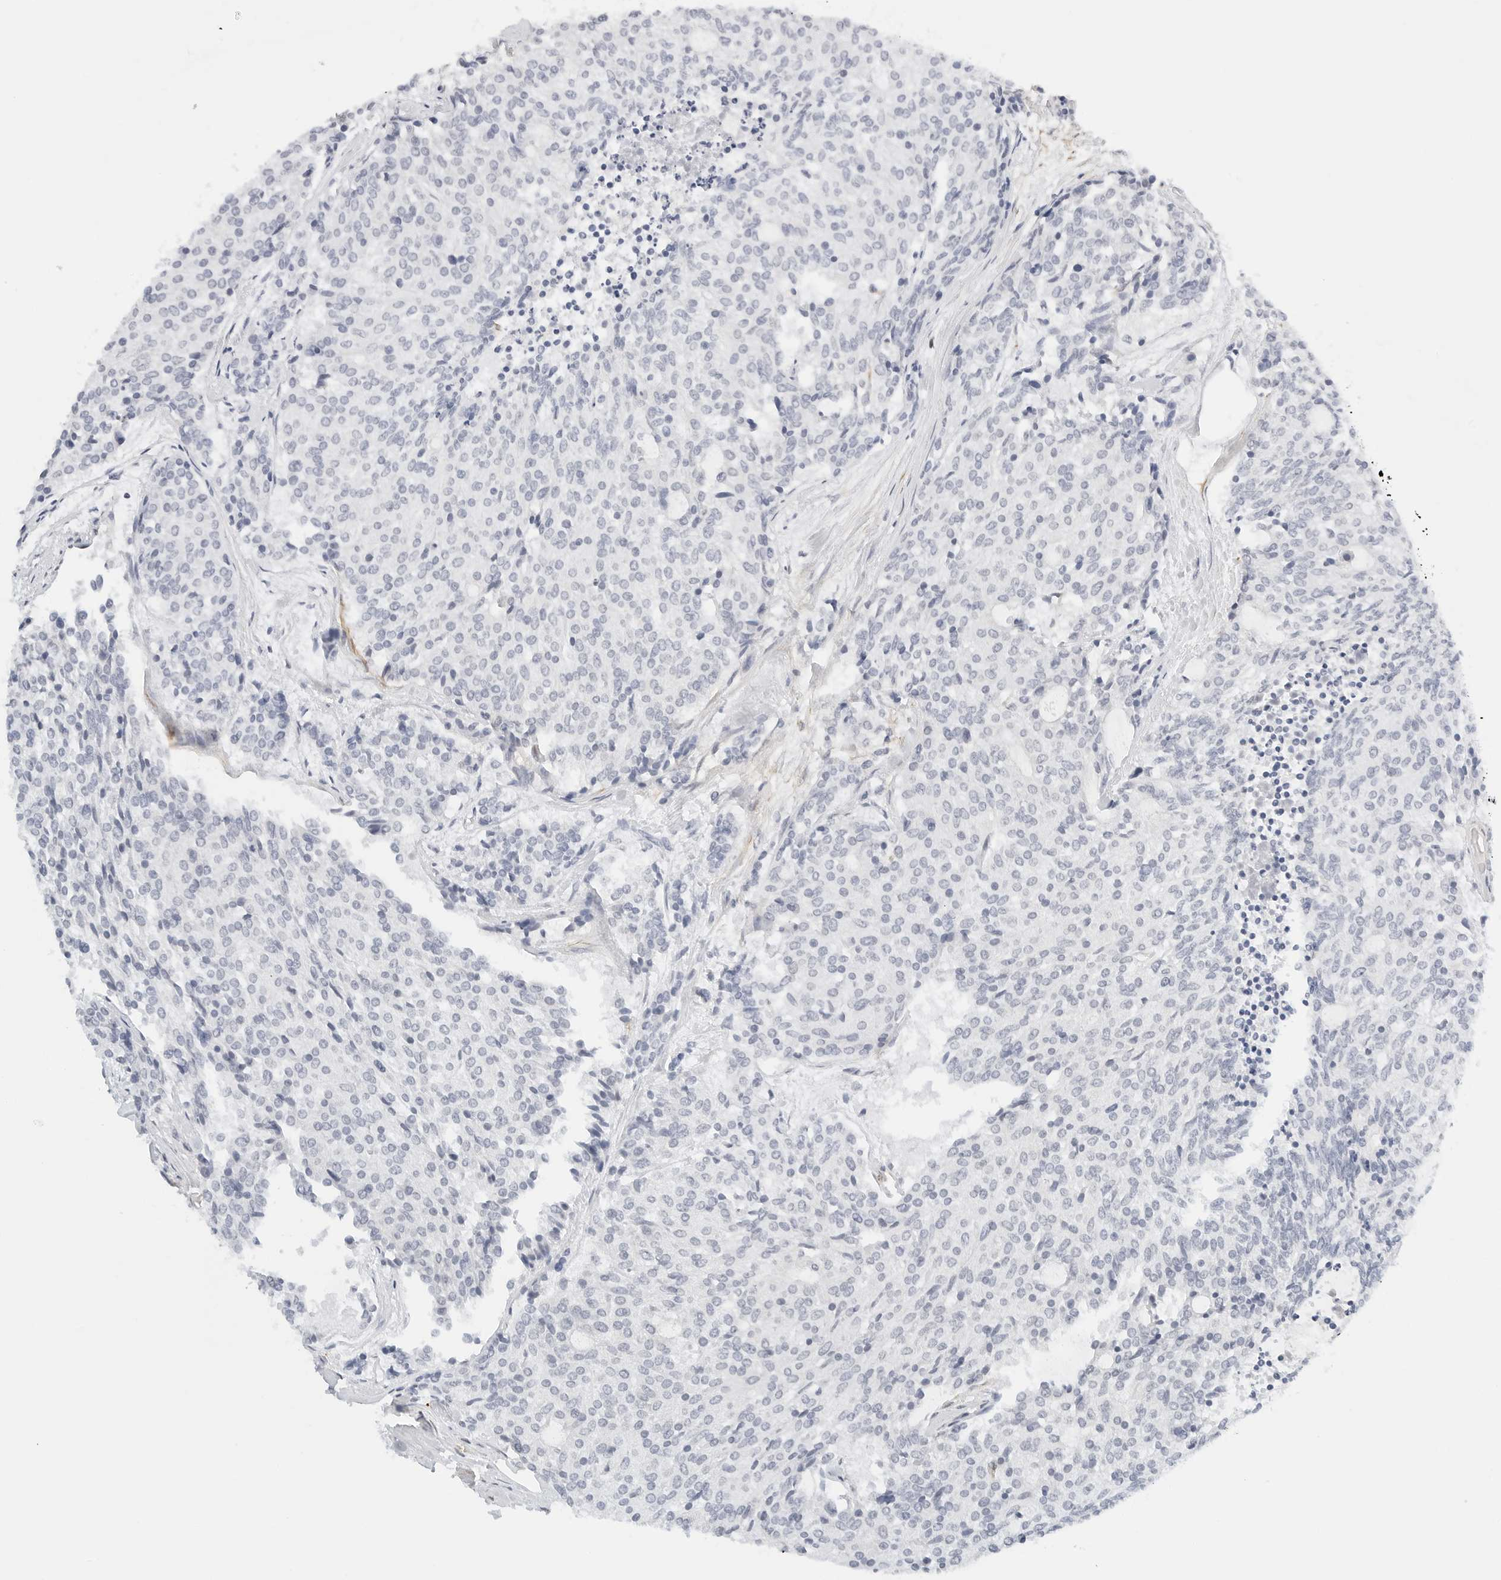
{"staining": {"intensity": "negative", "quantity": "none", "location": "none"}, "tissue": "carcinoid", "cell_type": "Tumor cells", "image_type": "cancer", "snomed": [{"axis": "morphology", "description": "Carcinoid, malignant, NOS"}, {"axis": "topography", "description": "Pancreas"}], "caption": "DAB immunohistochemical staining of carcinoid demonstrates no significant staining in tumor cells.", "gene": "PKDCC", "patient": {"sex": "female", "age": 54}}